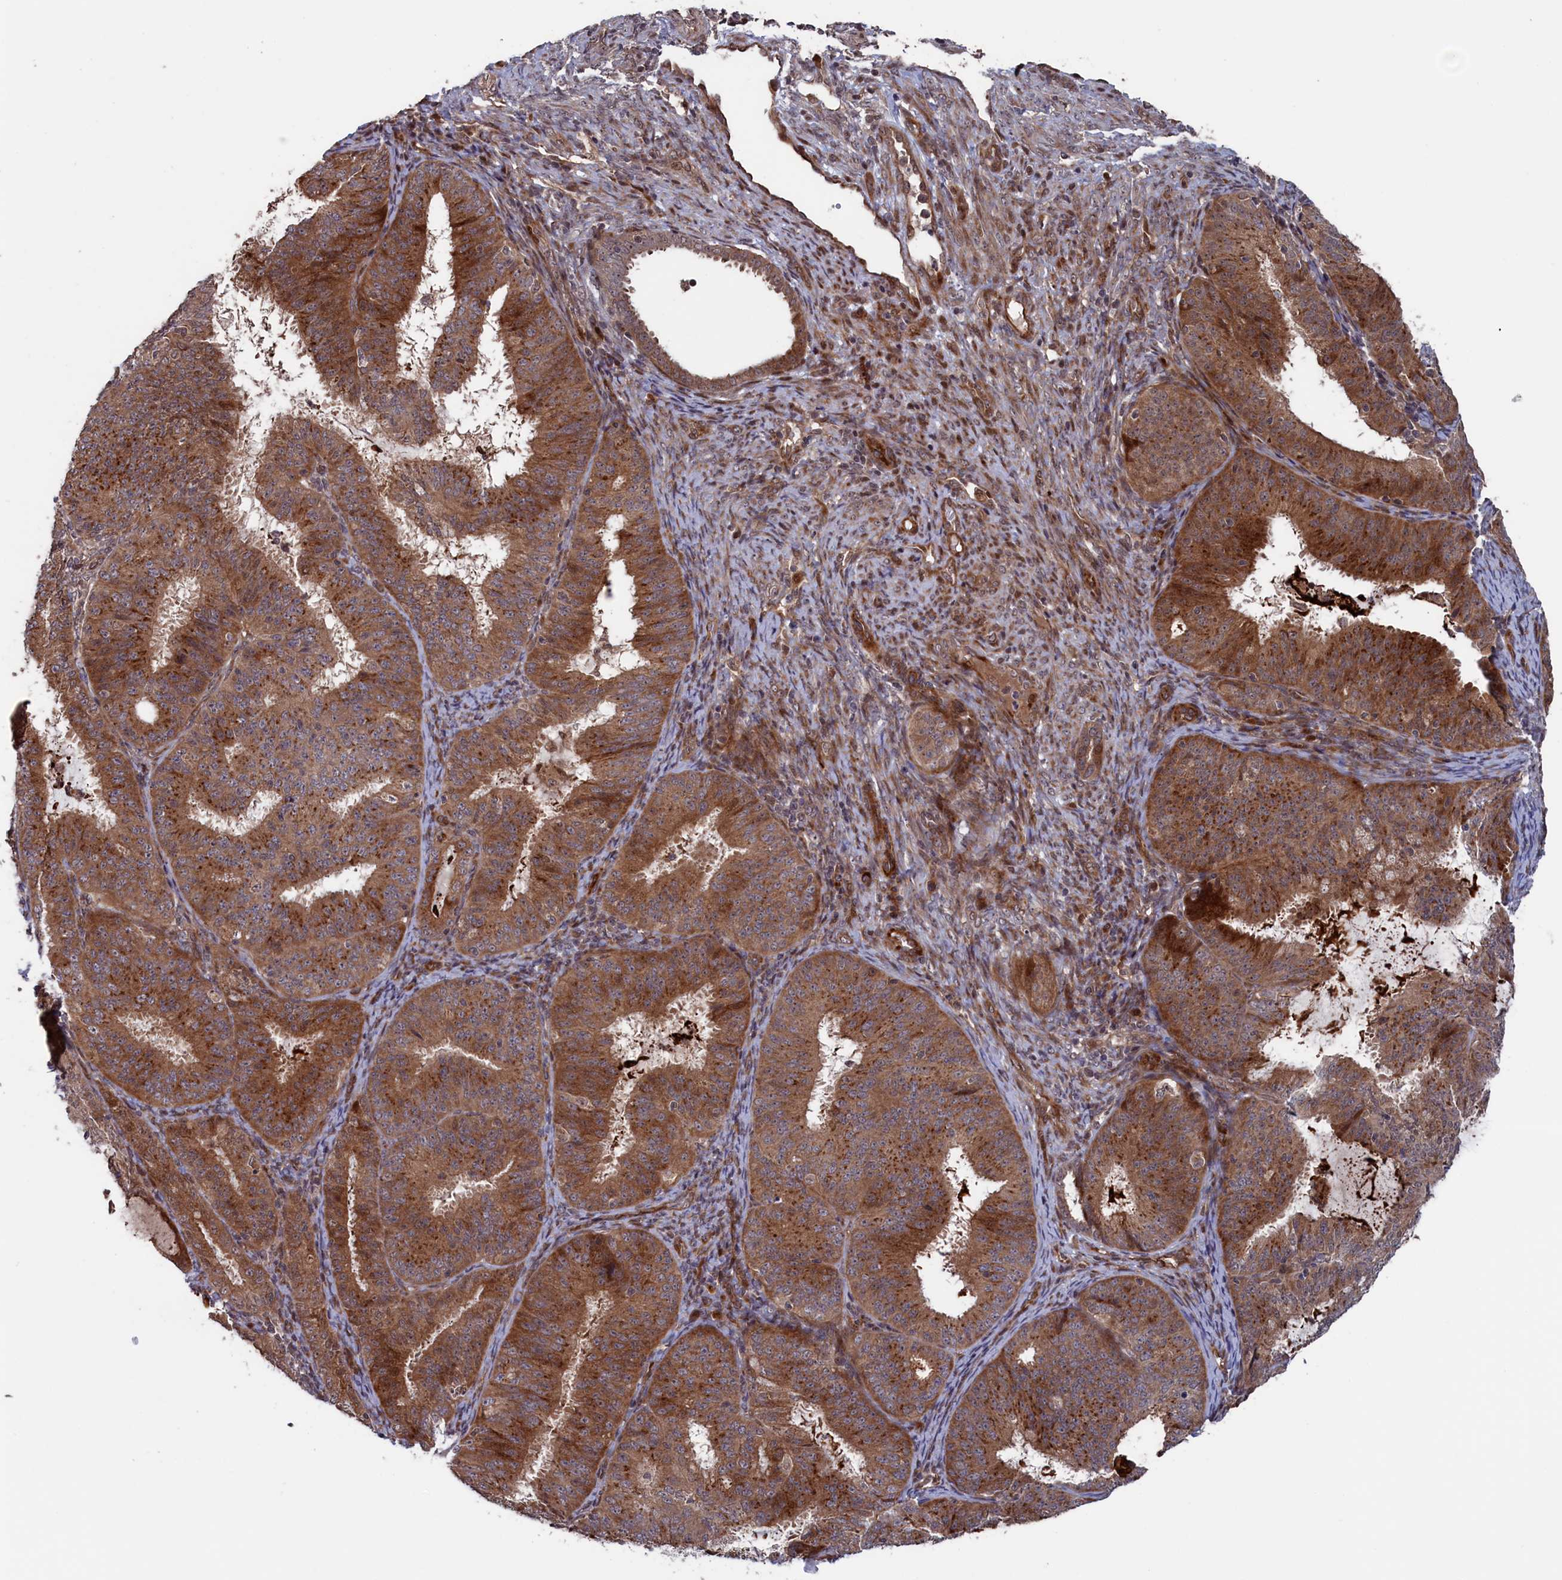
{"staining": {"intensity": "moderate", "quantity": ">75%", "location": "cytoplasmic/membranous"}, "tissue": "endometrial cancer", "cell_type": "Tumor cells", "image_type": "cancer", "snomed": [{"axis": "morphology", "description": "Adenocarcinoma, NOS"}, {"axis": "topography", "description": "Endometrium"}], "caption": "About >75% of tumor cells in endometrial cancer exhibit moderate cytoplasmic/membranous protein expression as visualized by brown immunohistochemical staining.", "gene": "LSG1", "patient": {"sex": "female", "age": 51}}